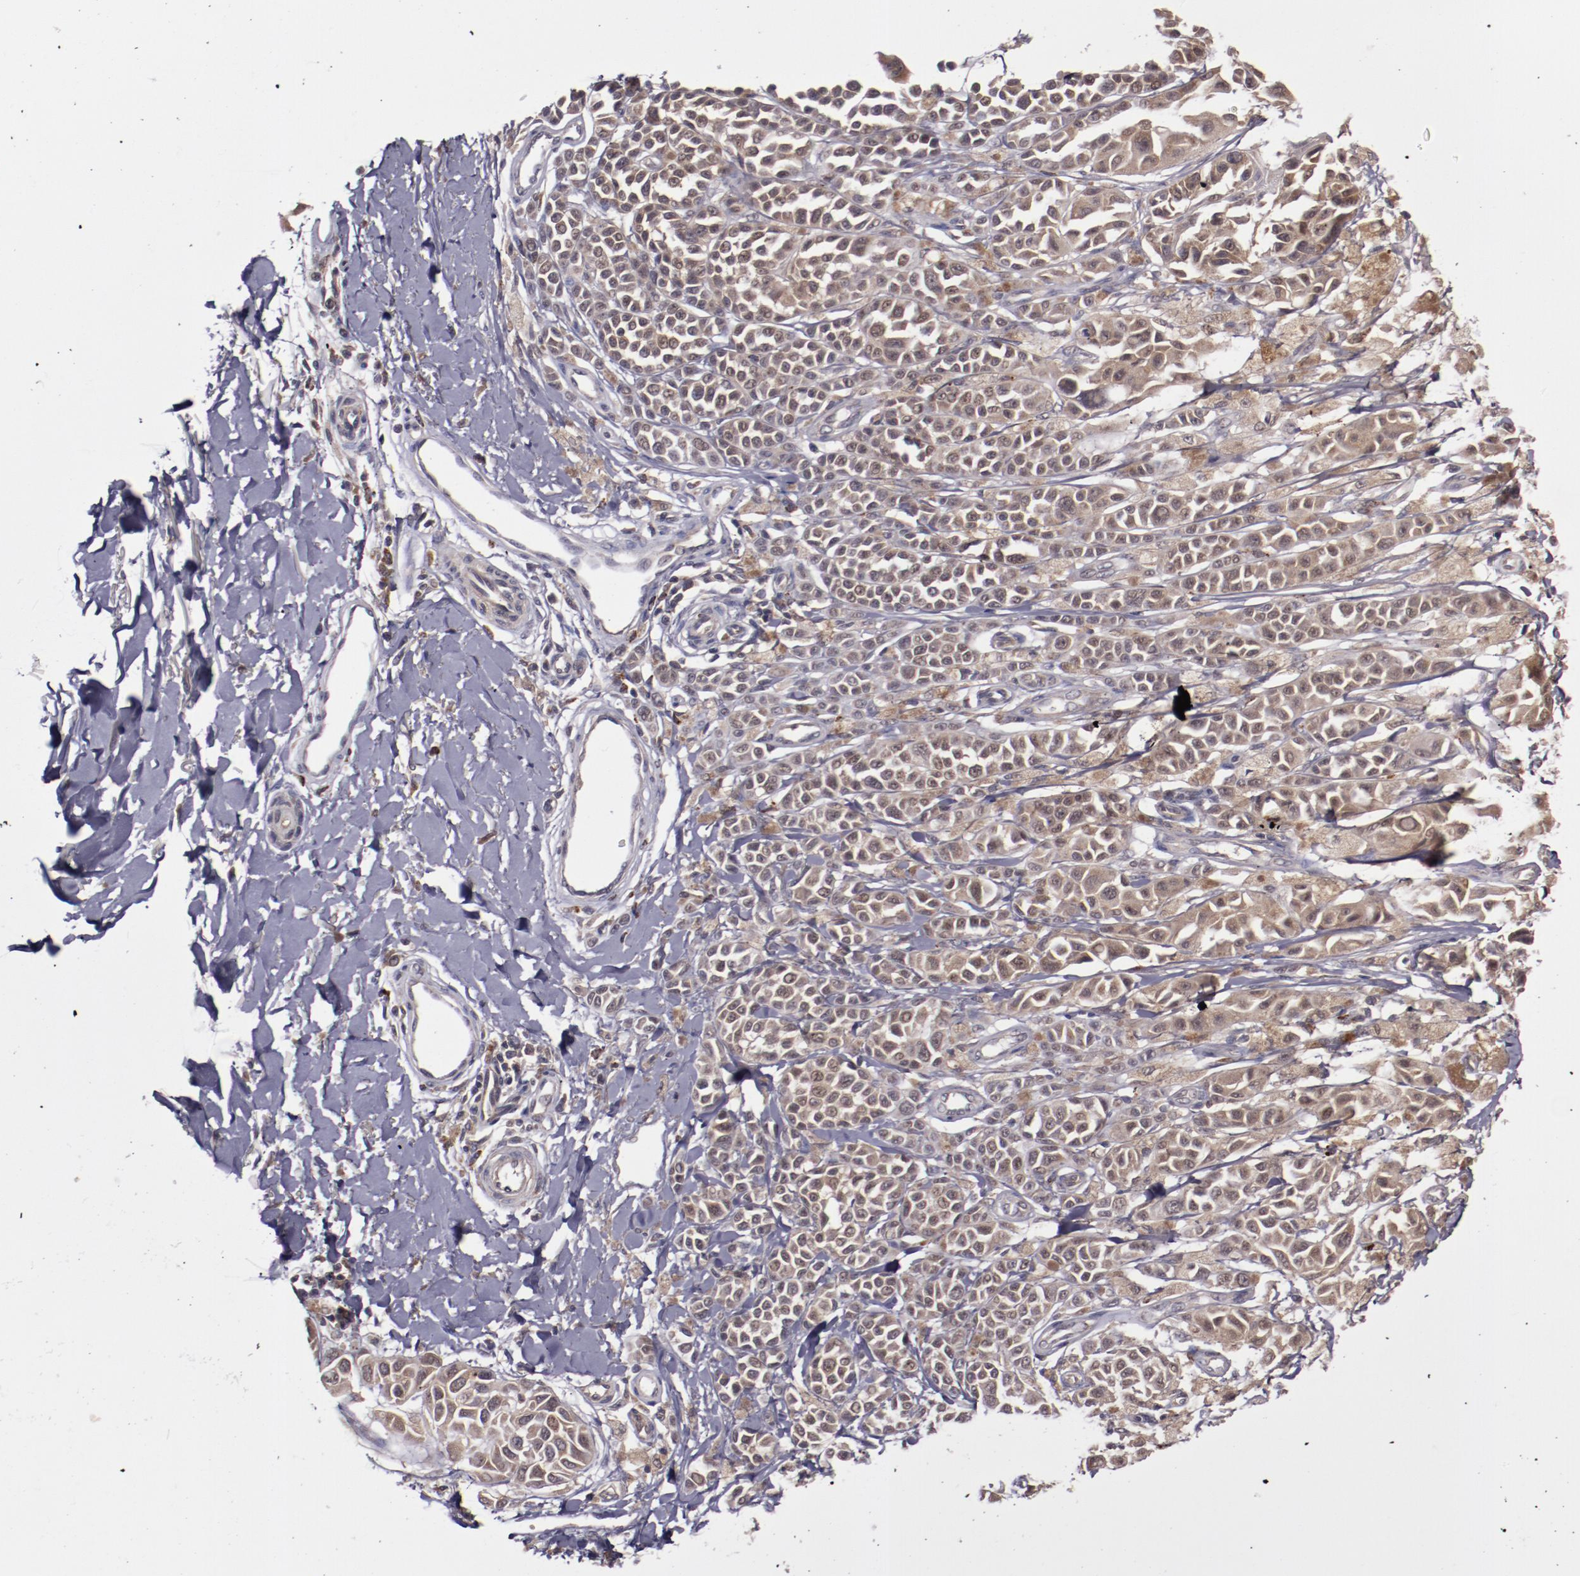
{"staining": {"intensity": "weak", "quantity": ">75%", "location": "cytoplasmic/membranous"}, "tissue": "melanoma", "cell_type": "Tumor cells", "image_type": "cancer", "snomed": [{"axis": "morphology", "description": "Malignant melanoma, NOS"}, {"axis": "topography", "description": "Skin"}], "caption": "Malignant melanoma stained with DAB IHC reveals low levels of weak cytoplasmic/membranous staining in approximately >75% of tumor cells.", "gene": "FTSJ1", "patient": {"sex": "female", "age": 38}}